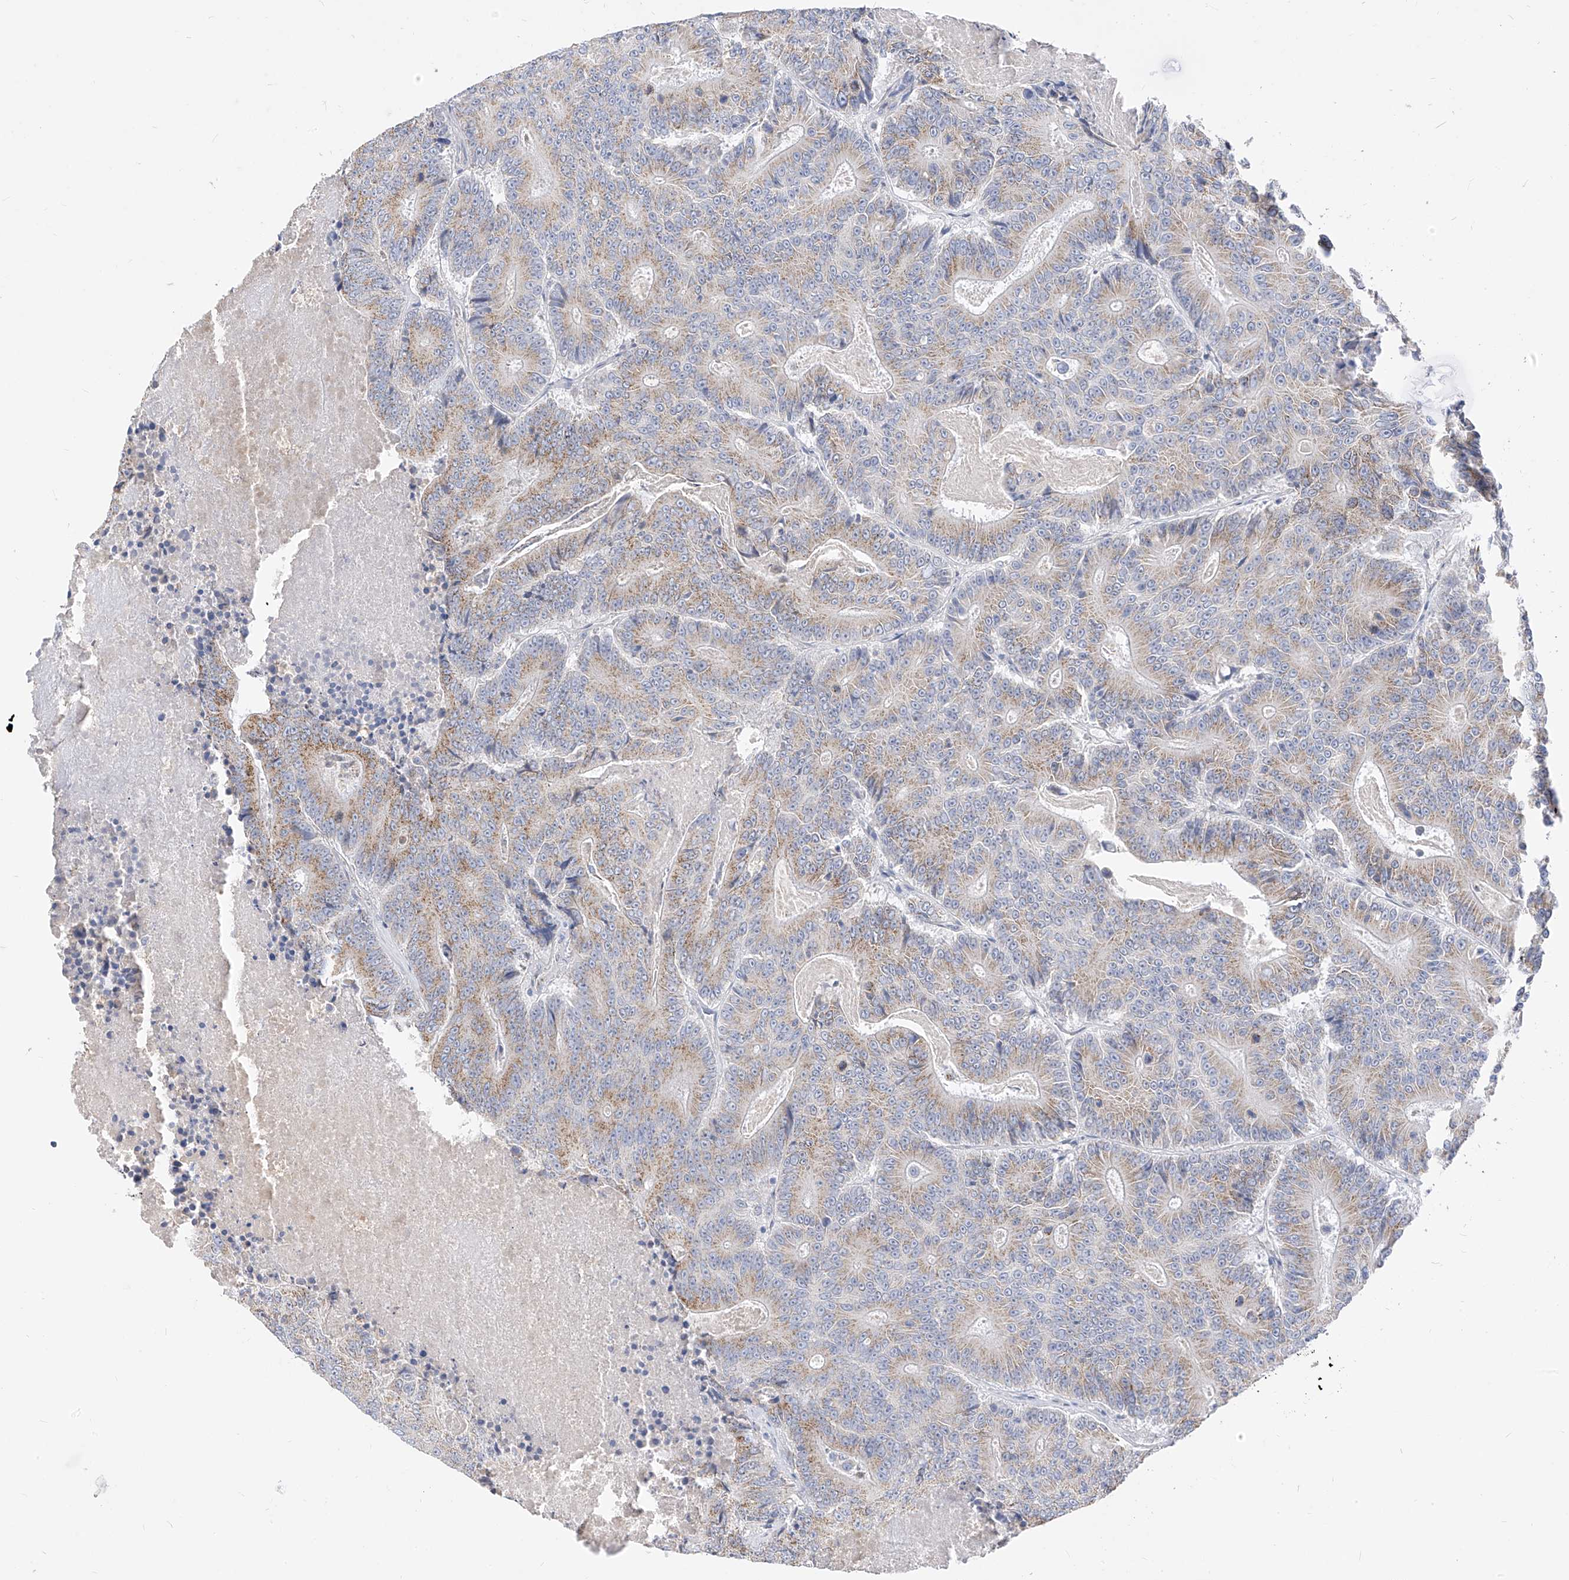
{"staining": {"intensity": "moderate", "quantity": "25%-75%", "location": "cytoplasmic/membranous"}, "tissue": "colorectal cancer", "cell_type": "Tumor cells", "image_type": "cancer", "snomed": [{"axis": "morphology", "description": "Adenocarcinoma, NOS"}, {"axis": "topography", "description": "Colon"}], "caption": "Protein staining of adenocarcinoma (colorectal) tissue demonstrates moderate cytoplasmic/membranous positivity in approximately 25%-75% of tumor cells.", "gene": "RASA2", "patient": {"sex": "male", "age": 83}}